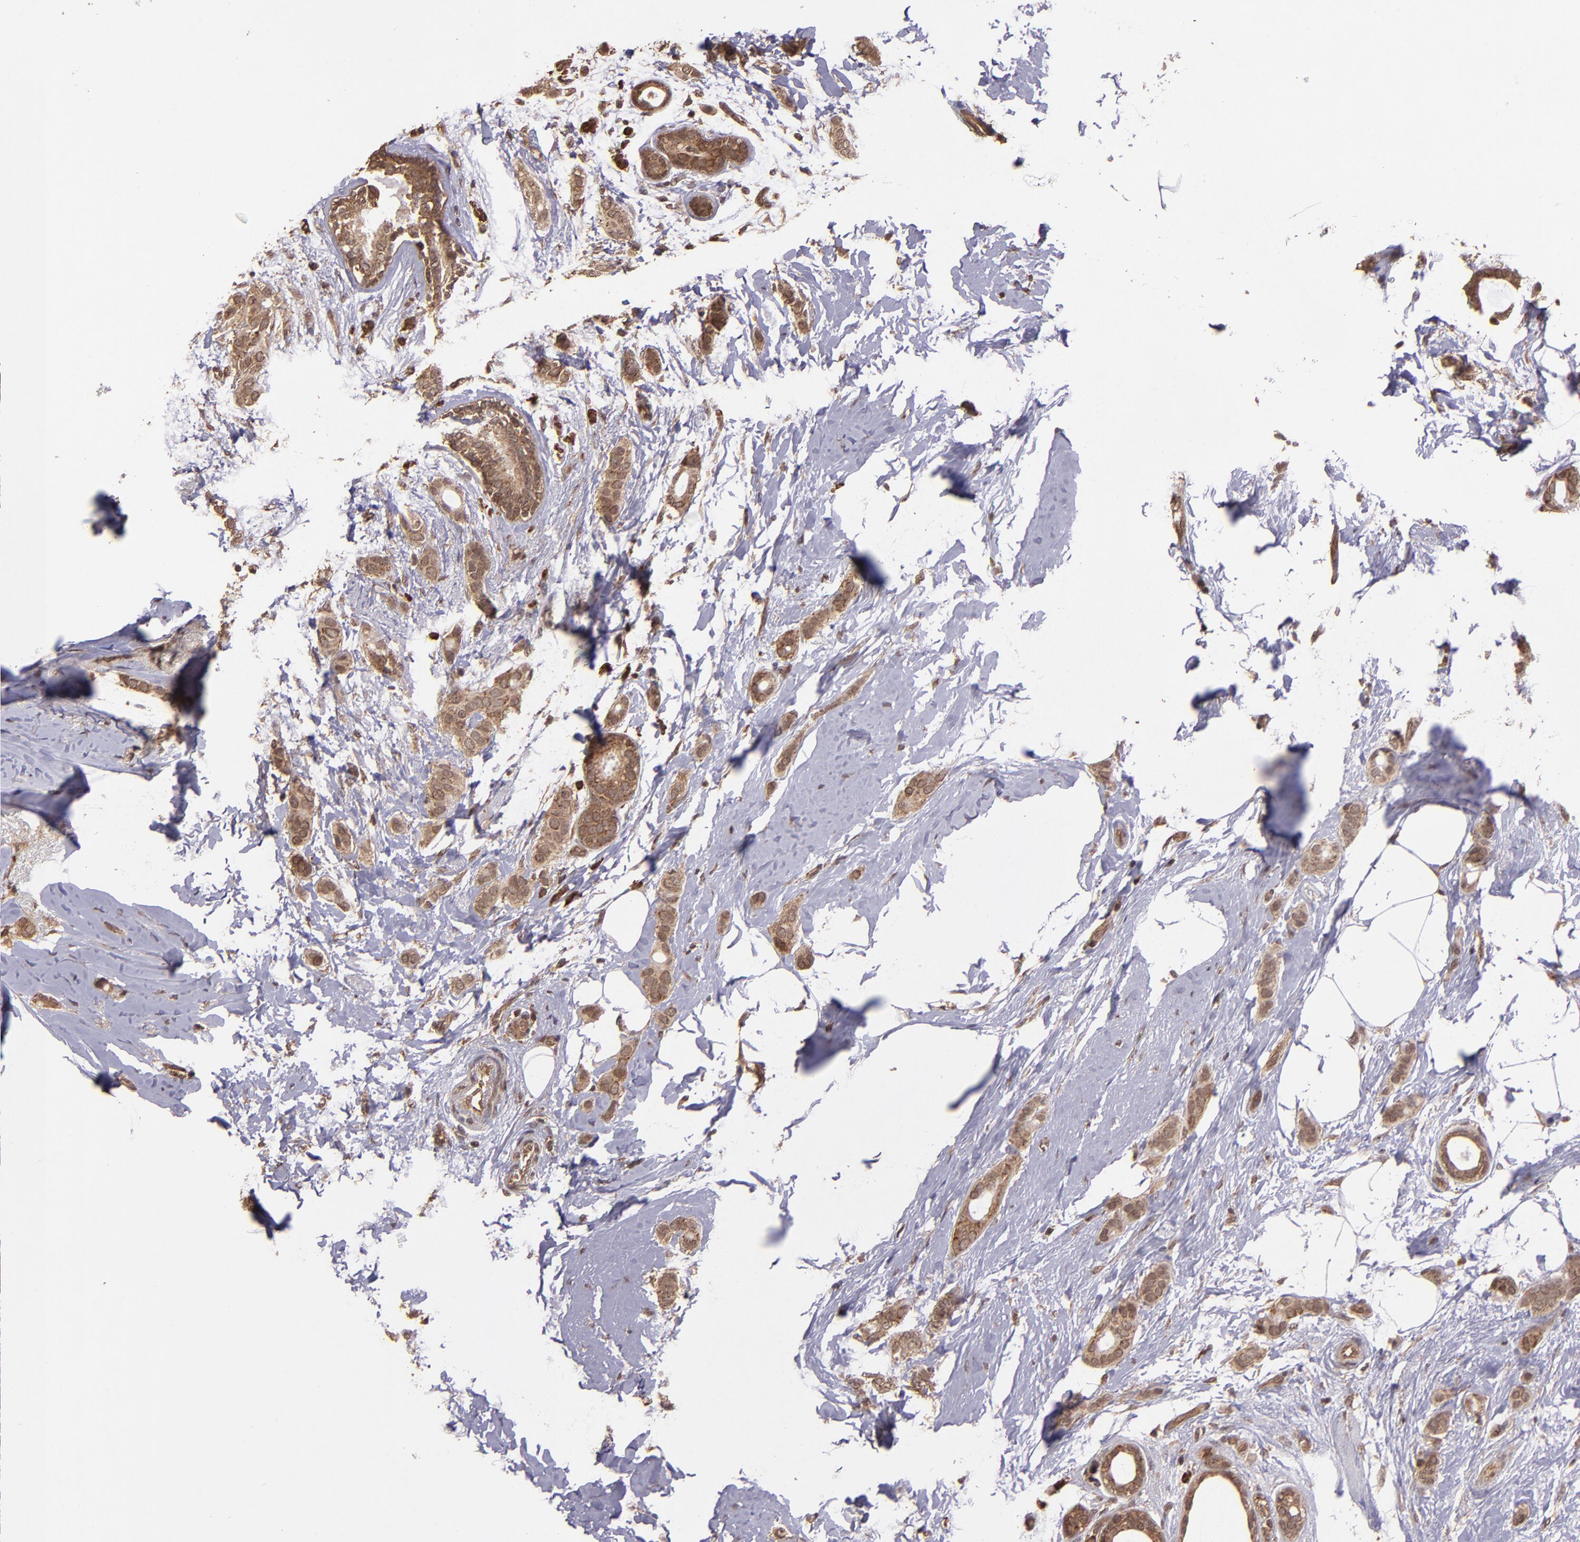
{"staining": {"intensity": "strong", "quantity": ">75%", "location": "cytoplasmic/membranous"}, "tissue": "breast cancer", "cell_type": "Tumor cells", "image_type": "cancer", "snomed": [{"axis": "morphology", "description": "Duct carcinoma"}, {"axis": "topography", "description": "Breast"}], "caption": "Tumor cells display strong cytoplasmic/membranous staining in approximately >75% of cells in infiltrating ductal carcinoma (breast).", "gene": "USP51", "patient": {"sex": "female", "age": 54}}